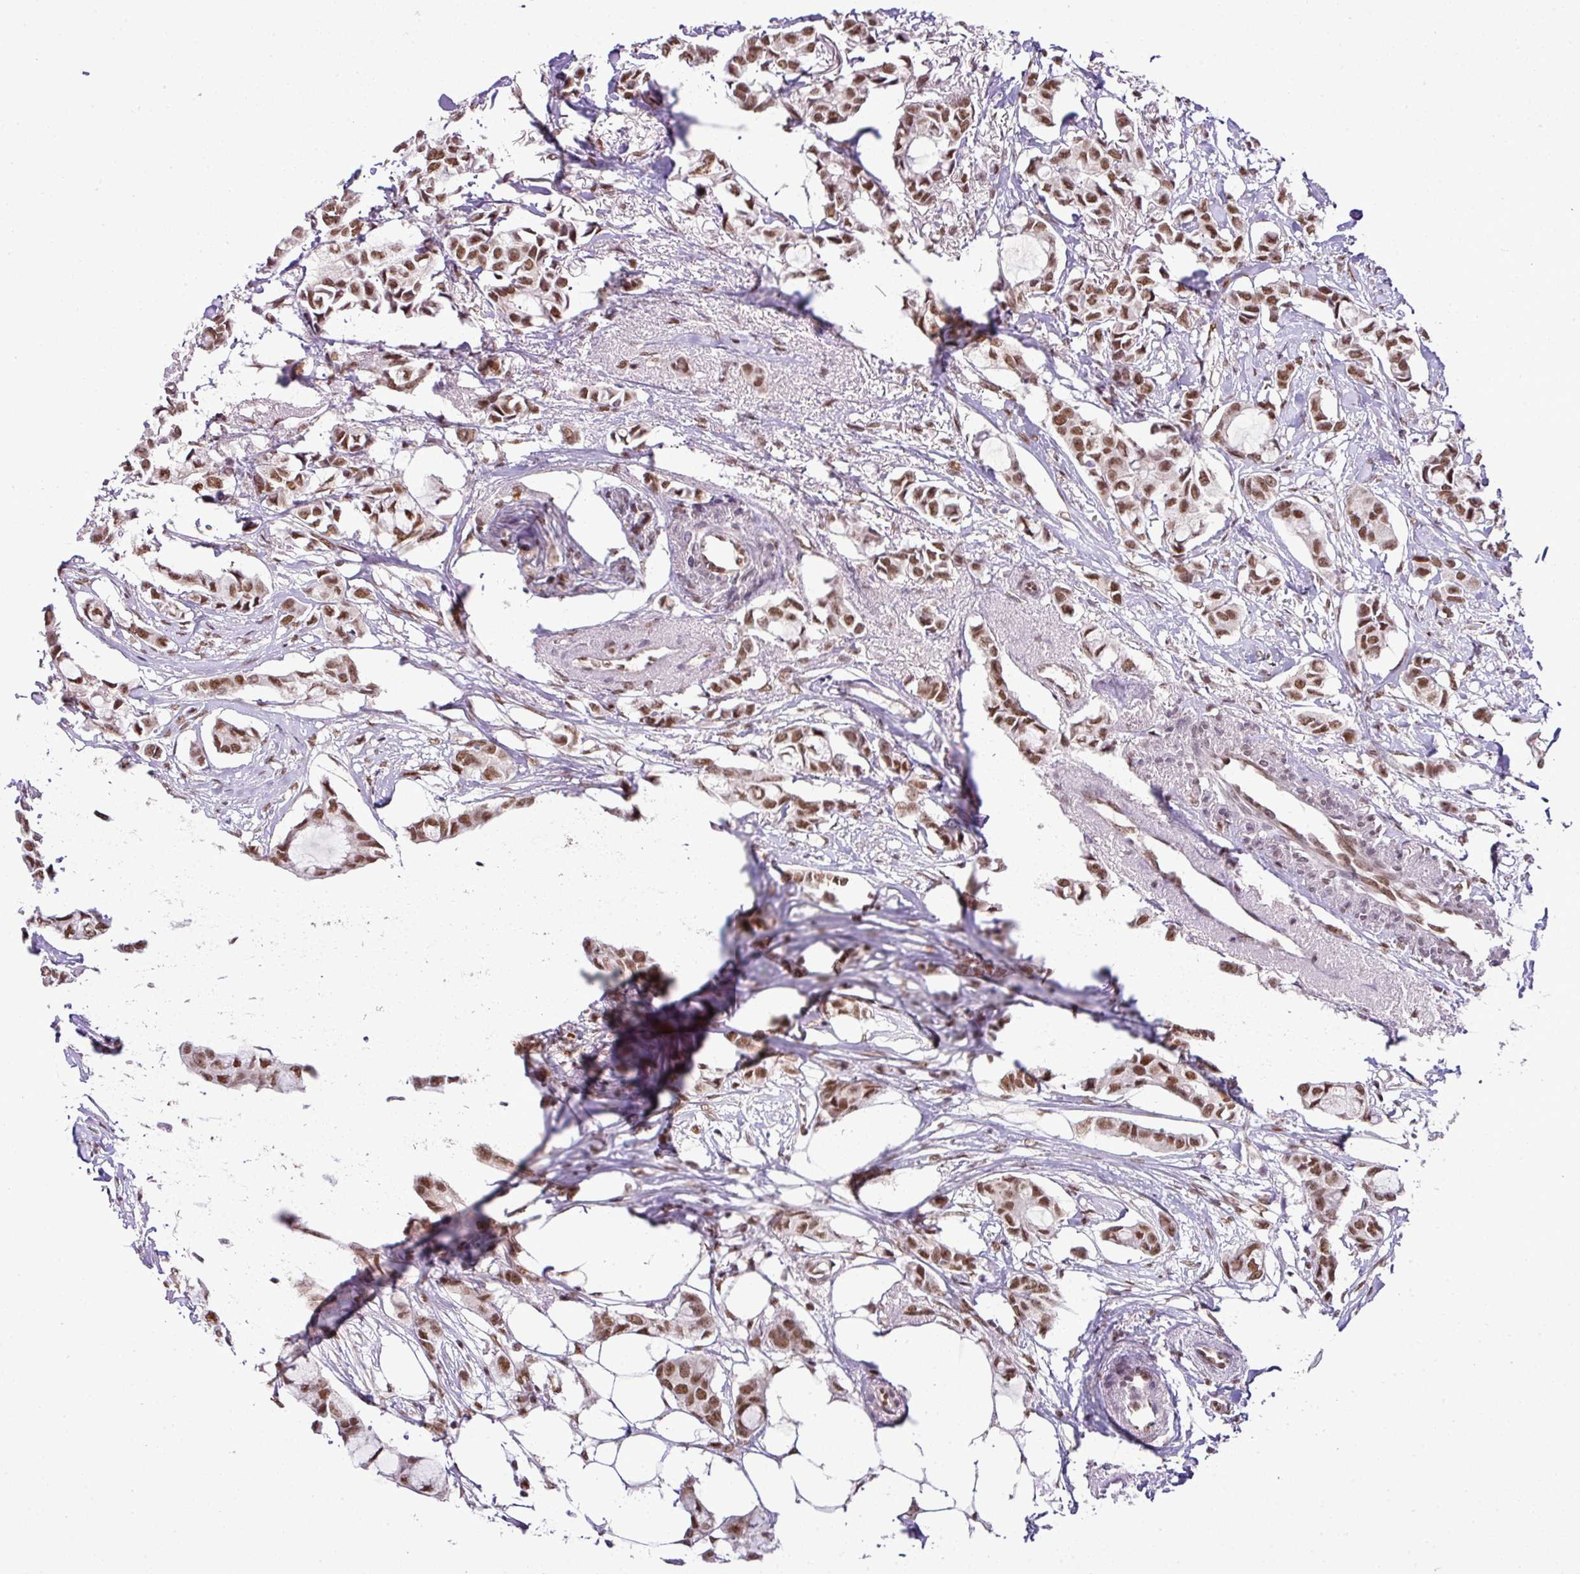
{"staining": {"intensity": "moderate", "quantity": ">75%", "location": "nuclear"}, "tissue": "breast cancer", "cell_type": "Tumor cells", "image_type": "cancer", "snomed": [{"axis": "morphology", "description": "Duct carcinoma"}, {"axis": "topography", "description": "Breast"}], "caption": "Immunohistochemistry of breast cancer (intraductal carcinoma) reveals medium levels of moderate nuclear positivity in about >75% of tumor cells.", "gene": "PGAP4", "patient": {"sex": "female", "age": 73}}